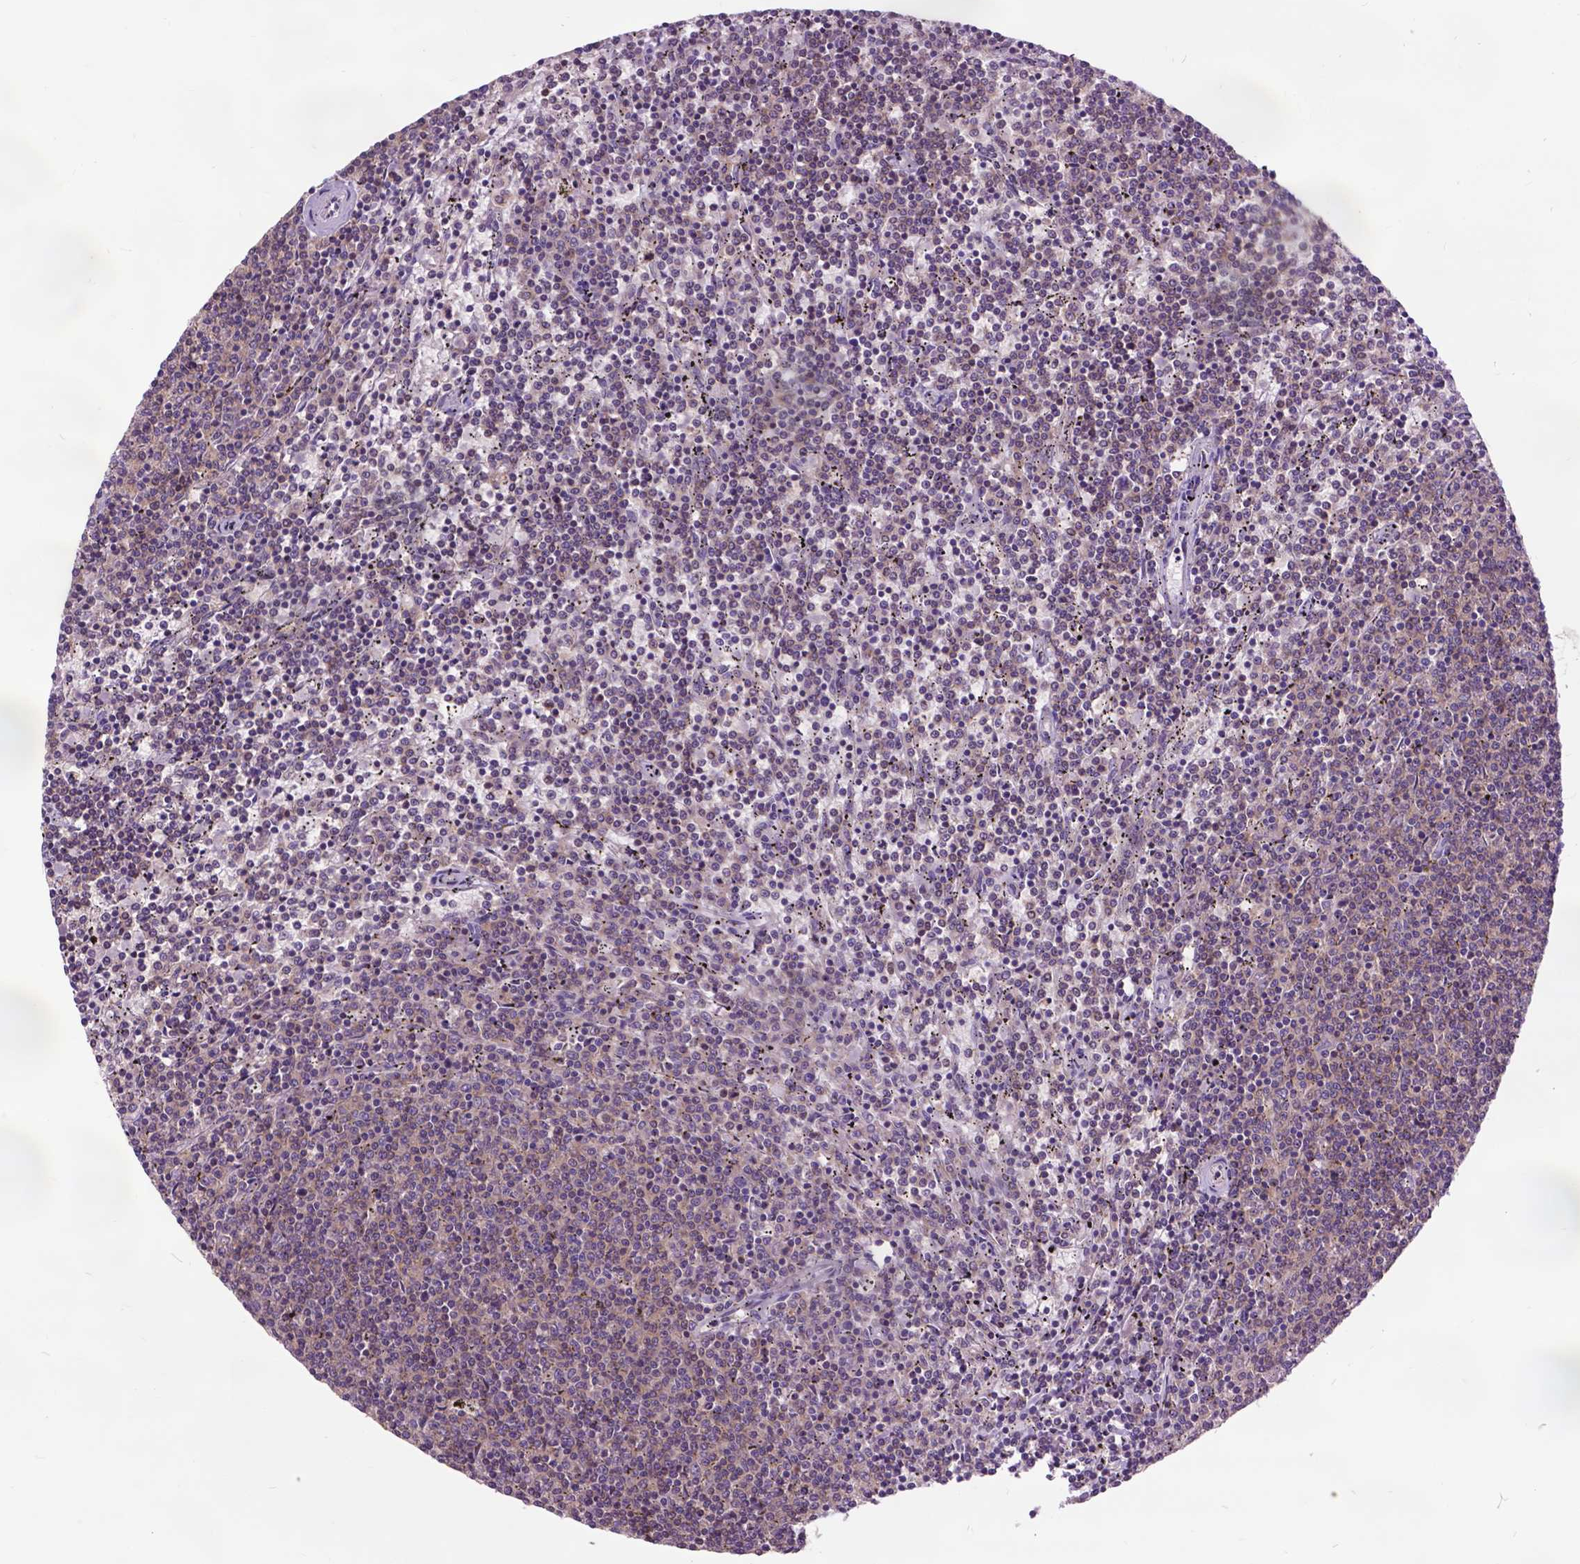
{"staining": {"intensity": "weak", "quantity": "25%-75%", "location": "cytoplasmic/membranous"}, "tissue": "lymphoma", "cell_type": "Tumor cells", "image_type": "cancer", "snomed": [{"axis": "morphology", "description": "Malignant lymphoma, non-Hodgkin's type, Low grade"}, {"axis": "topography", "description": "Spleen"}], "caption": "High-power microscopy captured an IHC image of lymphoma, revealing weak cytoplasmic/membranous expression in about 25%-75% of tumor cells.", "gene": "ARAF", "patient": {"sex": "female", "age": 50}}